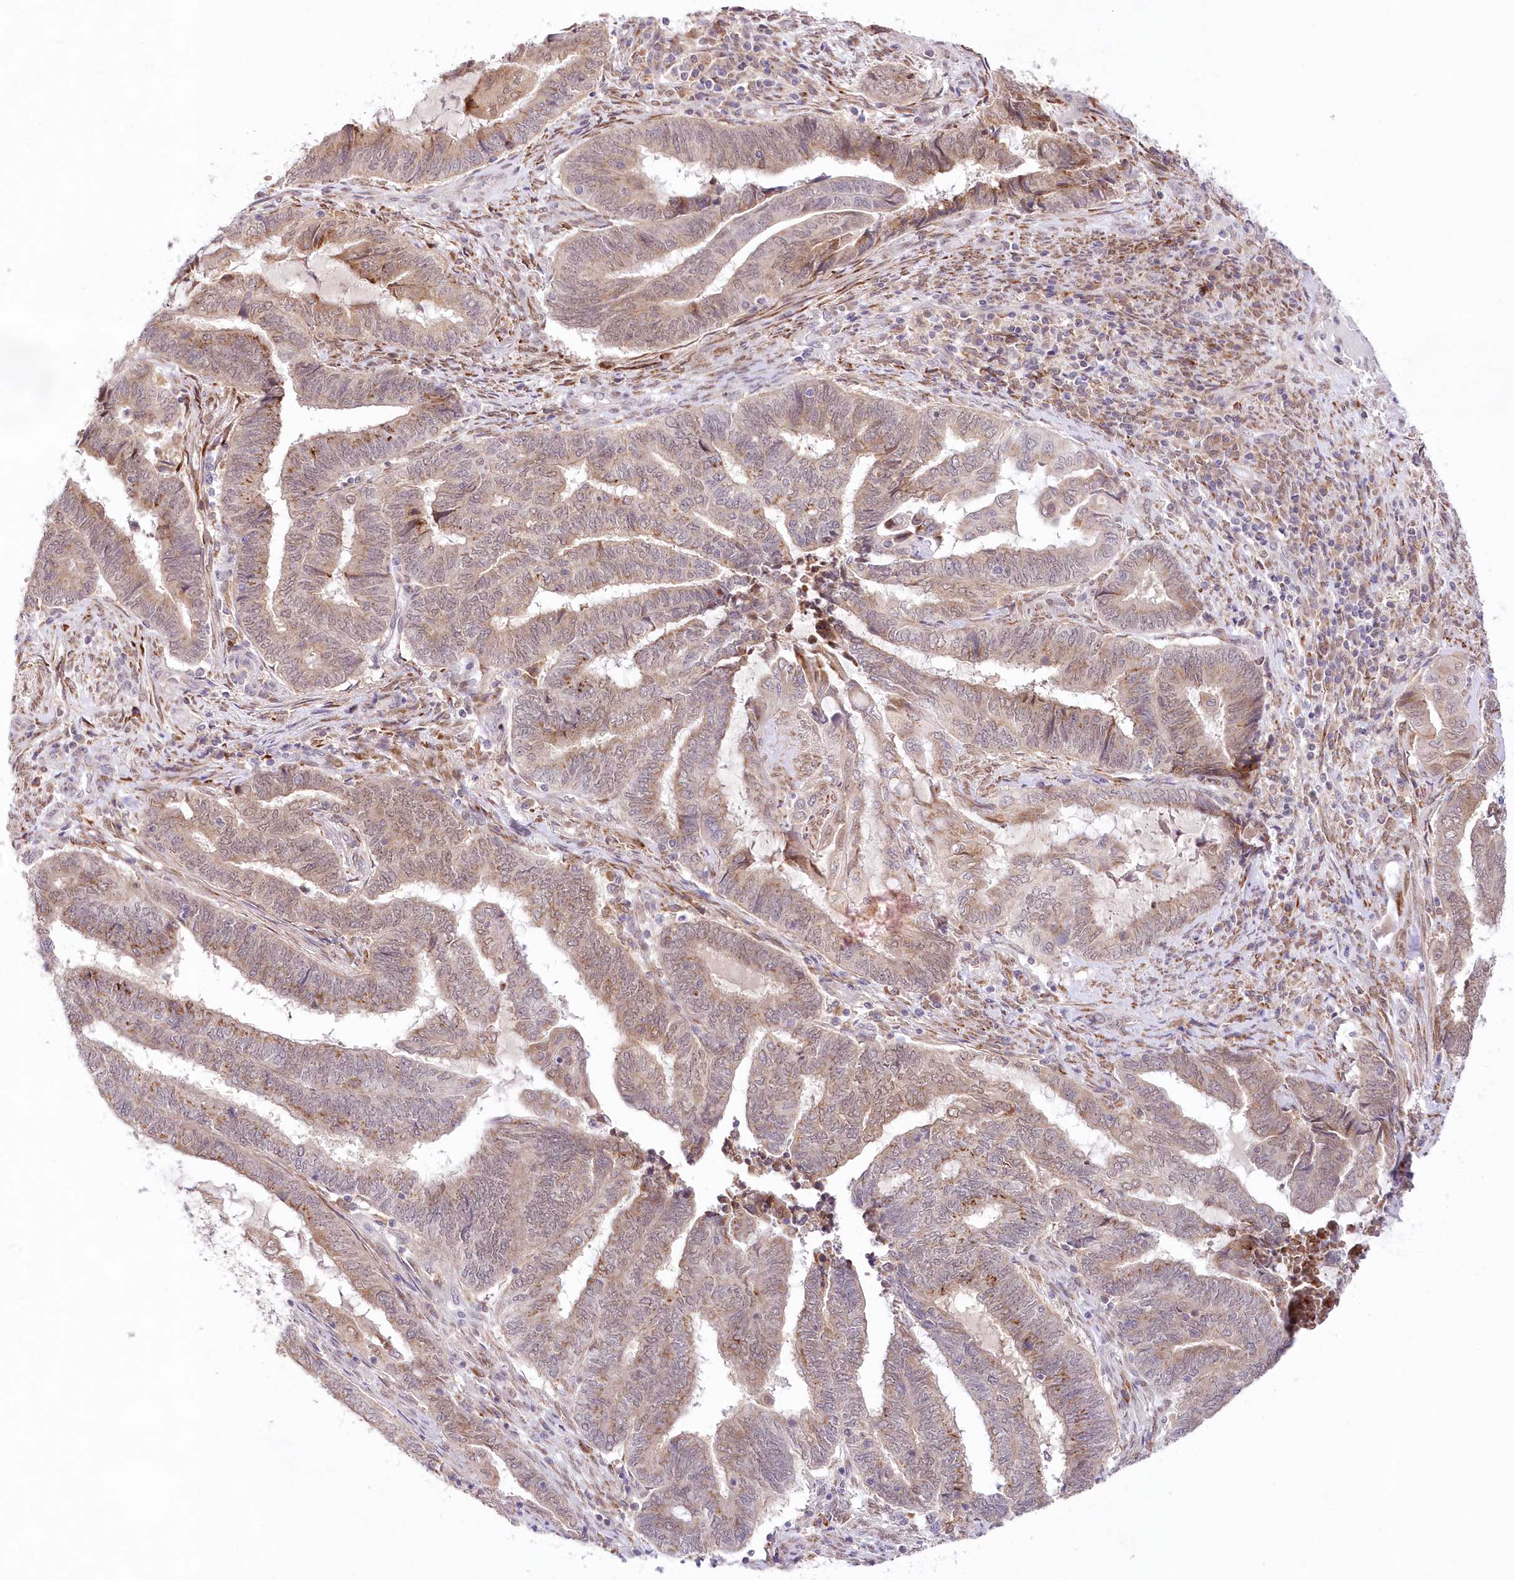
{"staining": {"intensity": "weak", "quantity": "25%-75%", "location": "cytoplasmic/membranous"}, "tissue": "endometrial cancer", "cell_type": "Tumor cells", "image_type": "cancer", "snomed": [{"axis": "morphology", "description": "Adenocarcinoma, NOS"}, {"axis": "topography", "description": "Uterus"}, {"axis": "topography", "description": "Endometrium"}], "caption": "Tumor cells reveal weak cytoplasmic/membranous staining in about 25%-75% of cells in endometrial adenocarcinoma.", "gene": "LDB1", "patient": {"sex": "female", "age": 70}}